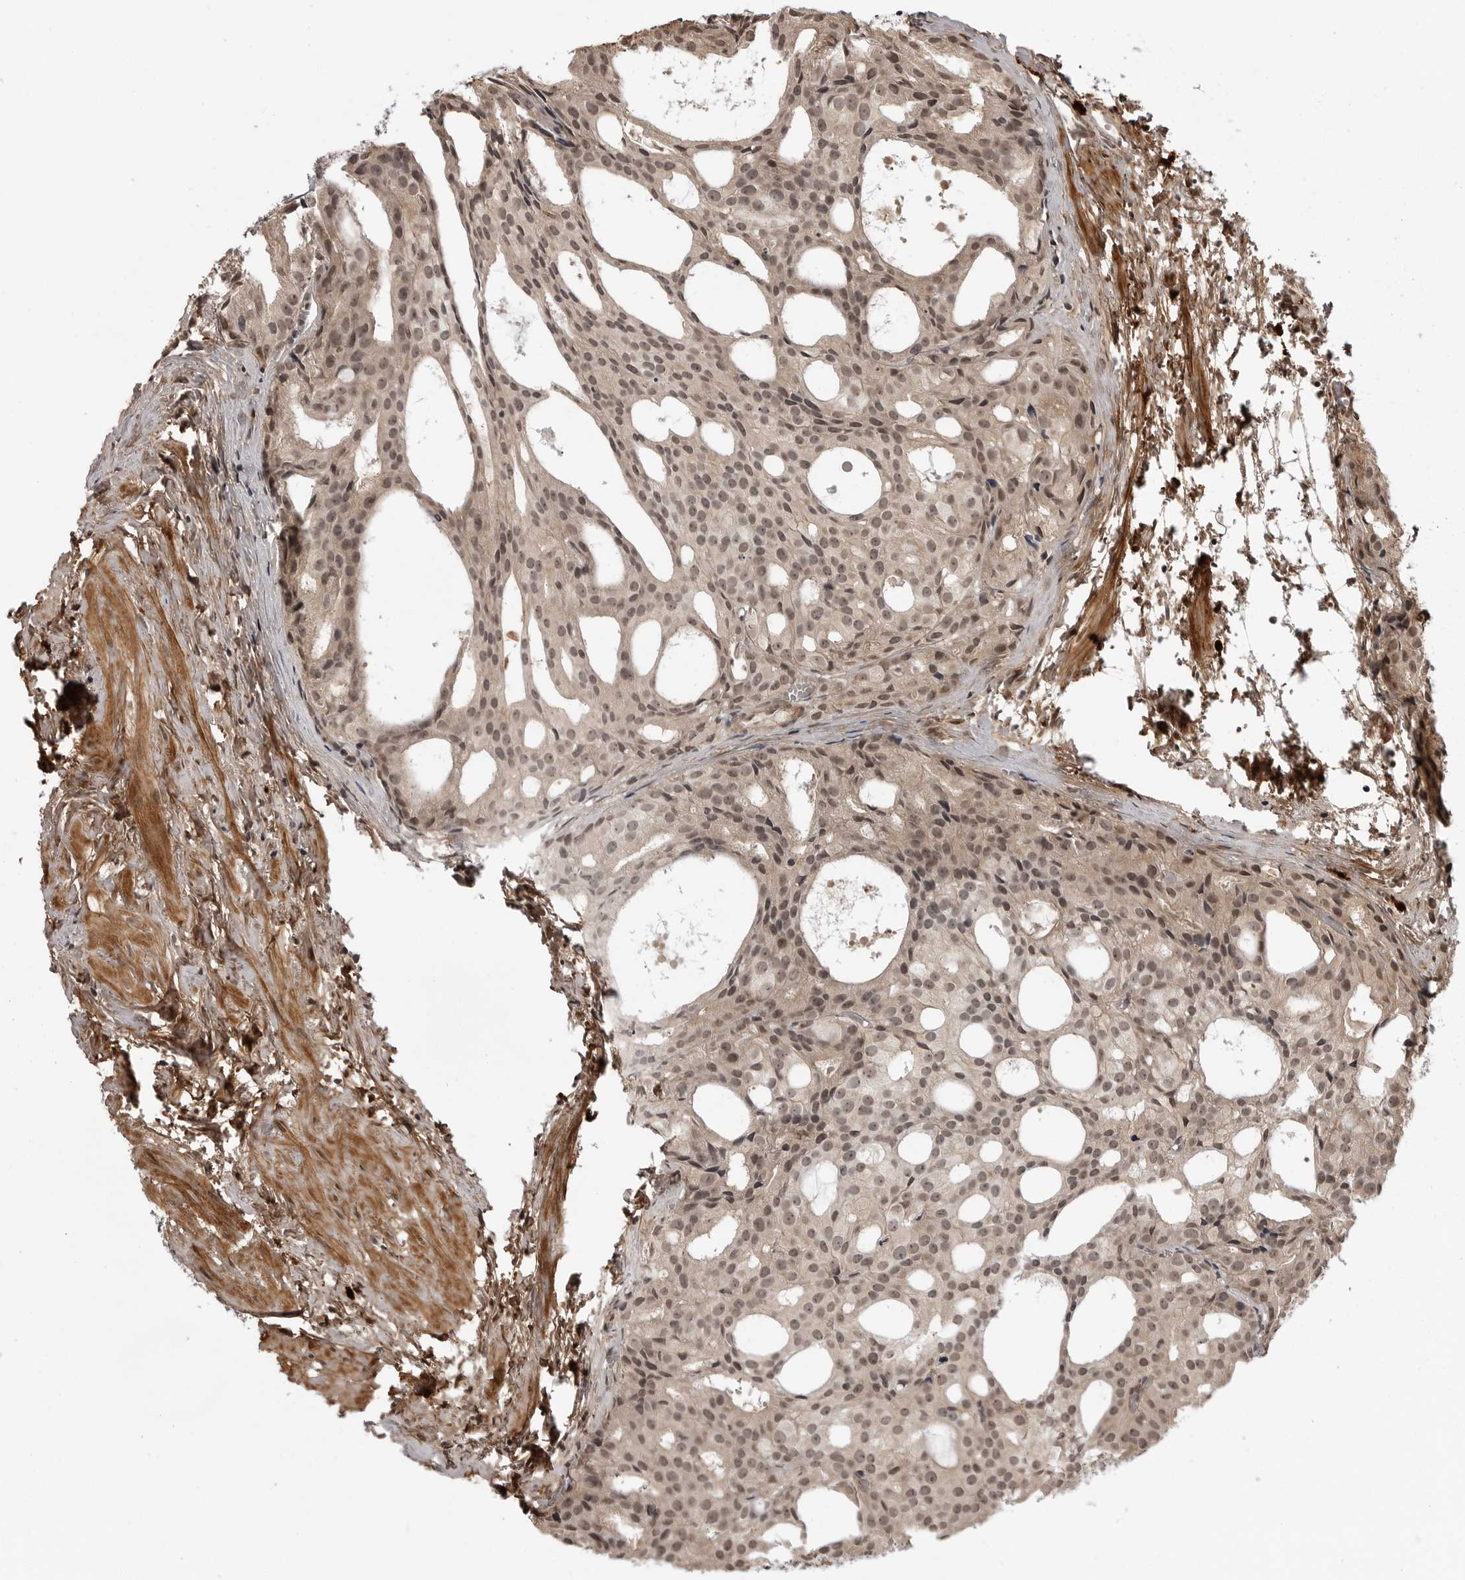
{"staining": {"intensity": "moderate", "quantity": "25%-75%", "location": "nuclear"}, "tissue": "prostate cancer", "cell_type": "Tumor cells", "image_type": "cancer", "snomed": [{"axis": "morphology", "description": "Adenocarcinoma, Low grade"}, {"axis": "topography", "description": "Prostate"}], "caption": "Tumor cells display medium levels of moderate nuclear expression in about 25%-75% of cells in human prostate cancer (adenocarcinoma (low-grade)).", "gene": "IL24", "patient": {"sex": "male", "age": 88}}